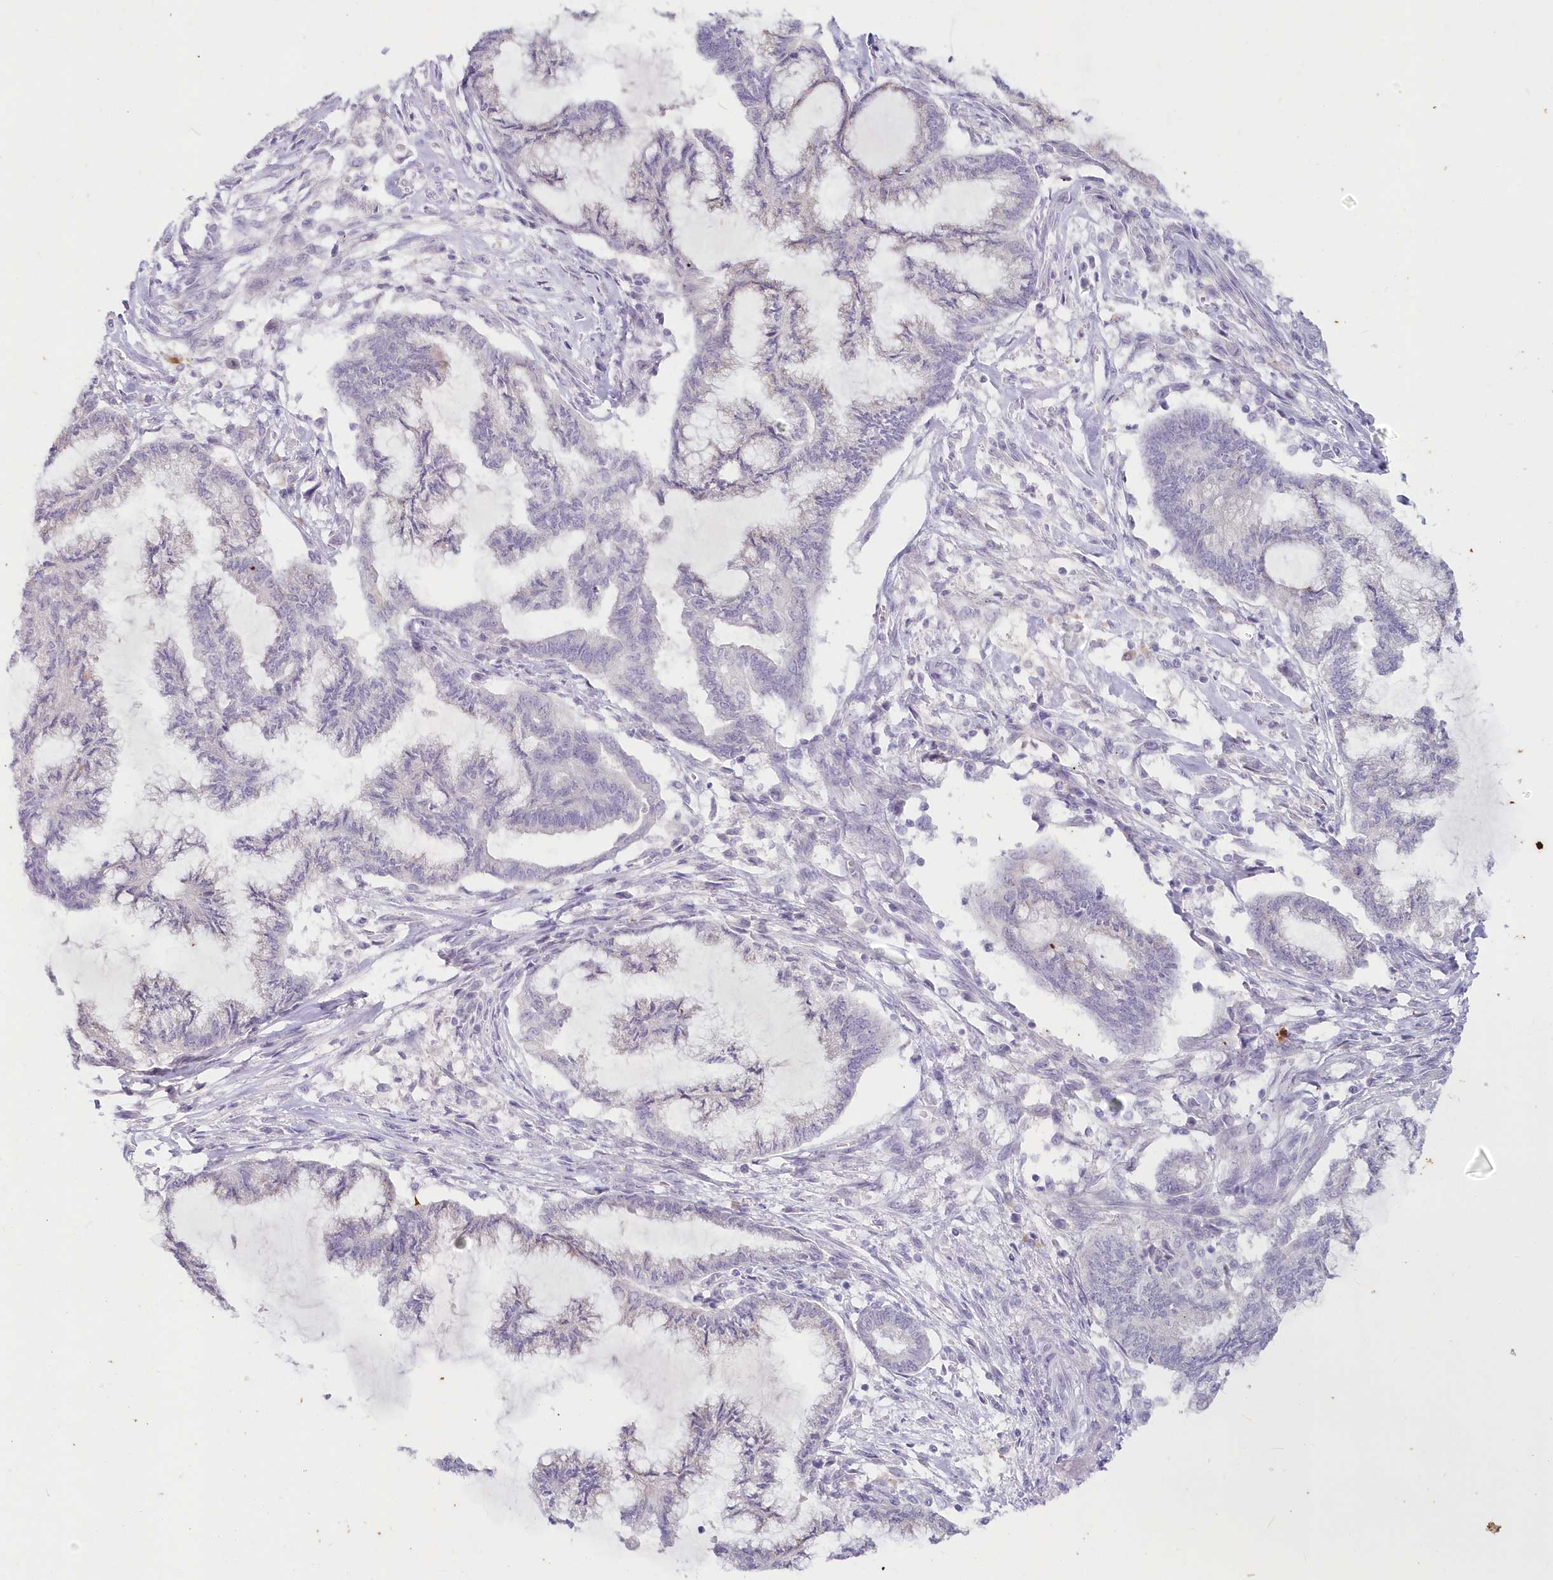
{"staining": {"intensity": "negative", "quantity": "none", "location": "none"}, "tissue": "endometrial cancer", "cell_type": "Tumor cells", "image_type": "cancer", "snomed": [{"axis": "morphology", "description": "Adenocarcinoma, NOS"}, {"axis": "topography", "description": "Endometrium"}], "caption": "Immunohistochemistry image of neoplastic tissue: human endometrial cancer (adenocarcinoma) stained with DAB shows no significant protein staining in tumor cells. (Stains: DAB (3,3'-diaminobenzidine) IHC with hematoxylin counter stain, Microscopy: brightfield microscopy at high magnification).", "gene": "SNED1", "patient": {"sex": "female", "age": 86}}